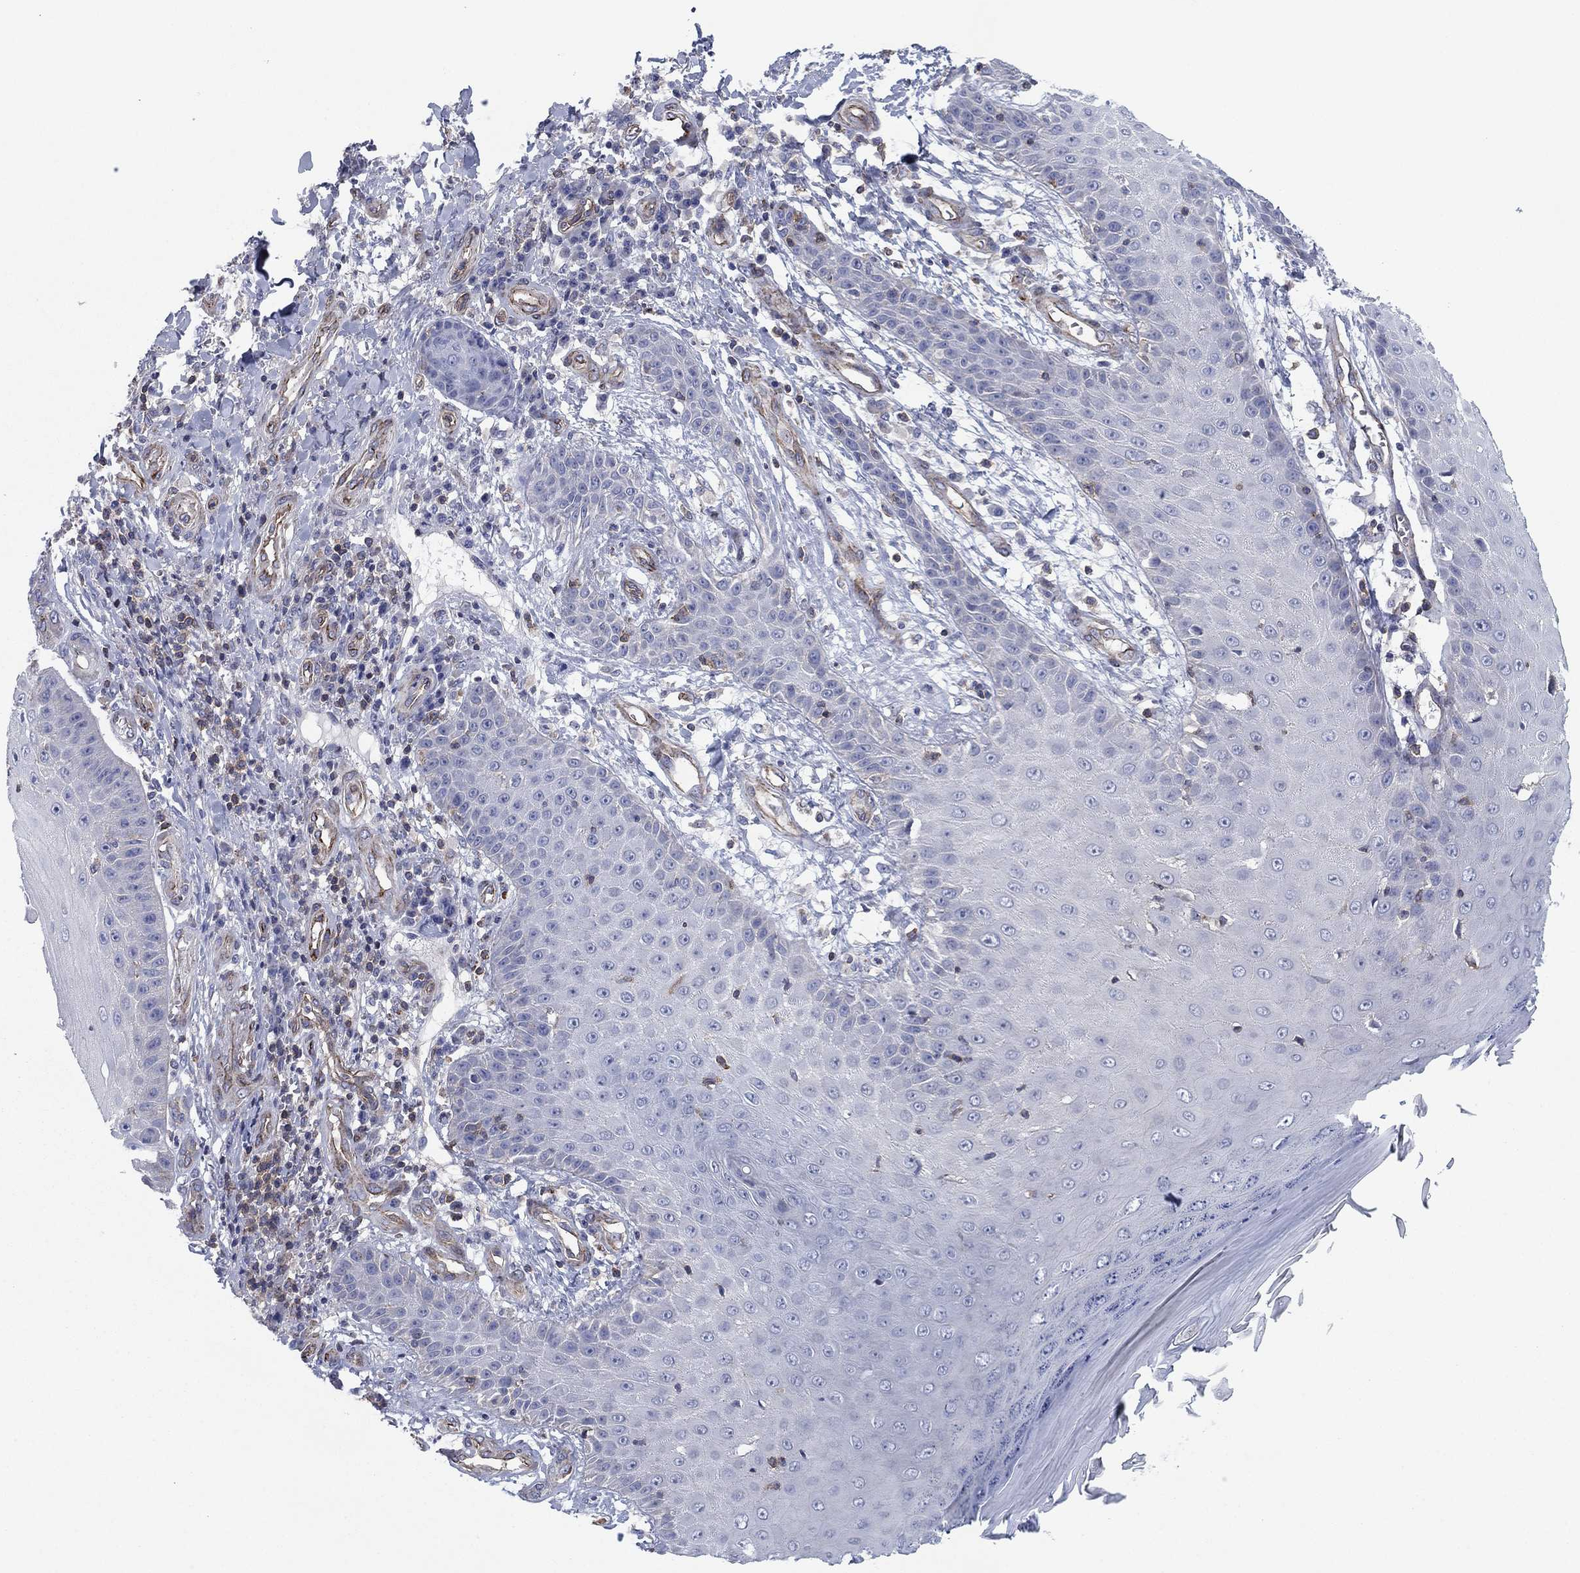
{"staining": {"intensity": "negative", "quantity": "none", "location": "none"}, "tissue": "skin cancer", "cell_type": "Tumor cells", "image_type": "cancer", "snomed": [{"axis": "morphology", "description": "Squamous cell carcinoma, NOS"}, {"axis": "topography", "description": "Skin"}], "caption": "Immunohistochemistry micrograph of skin cancer (squamous cell carcinoma) stained for a protein (brown), which reveals no expression in tumor cells. (Stains: DAB immunohistochemistry (IHC) with hematoxylin counter stain, Microscopy: brightfield microscopy at high magnification).", "gene": "PSD4", "patient": {"sex": "male", "age": 70}}